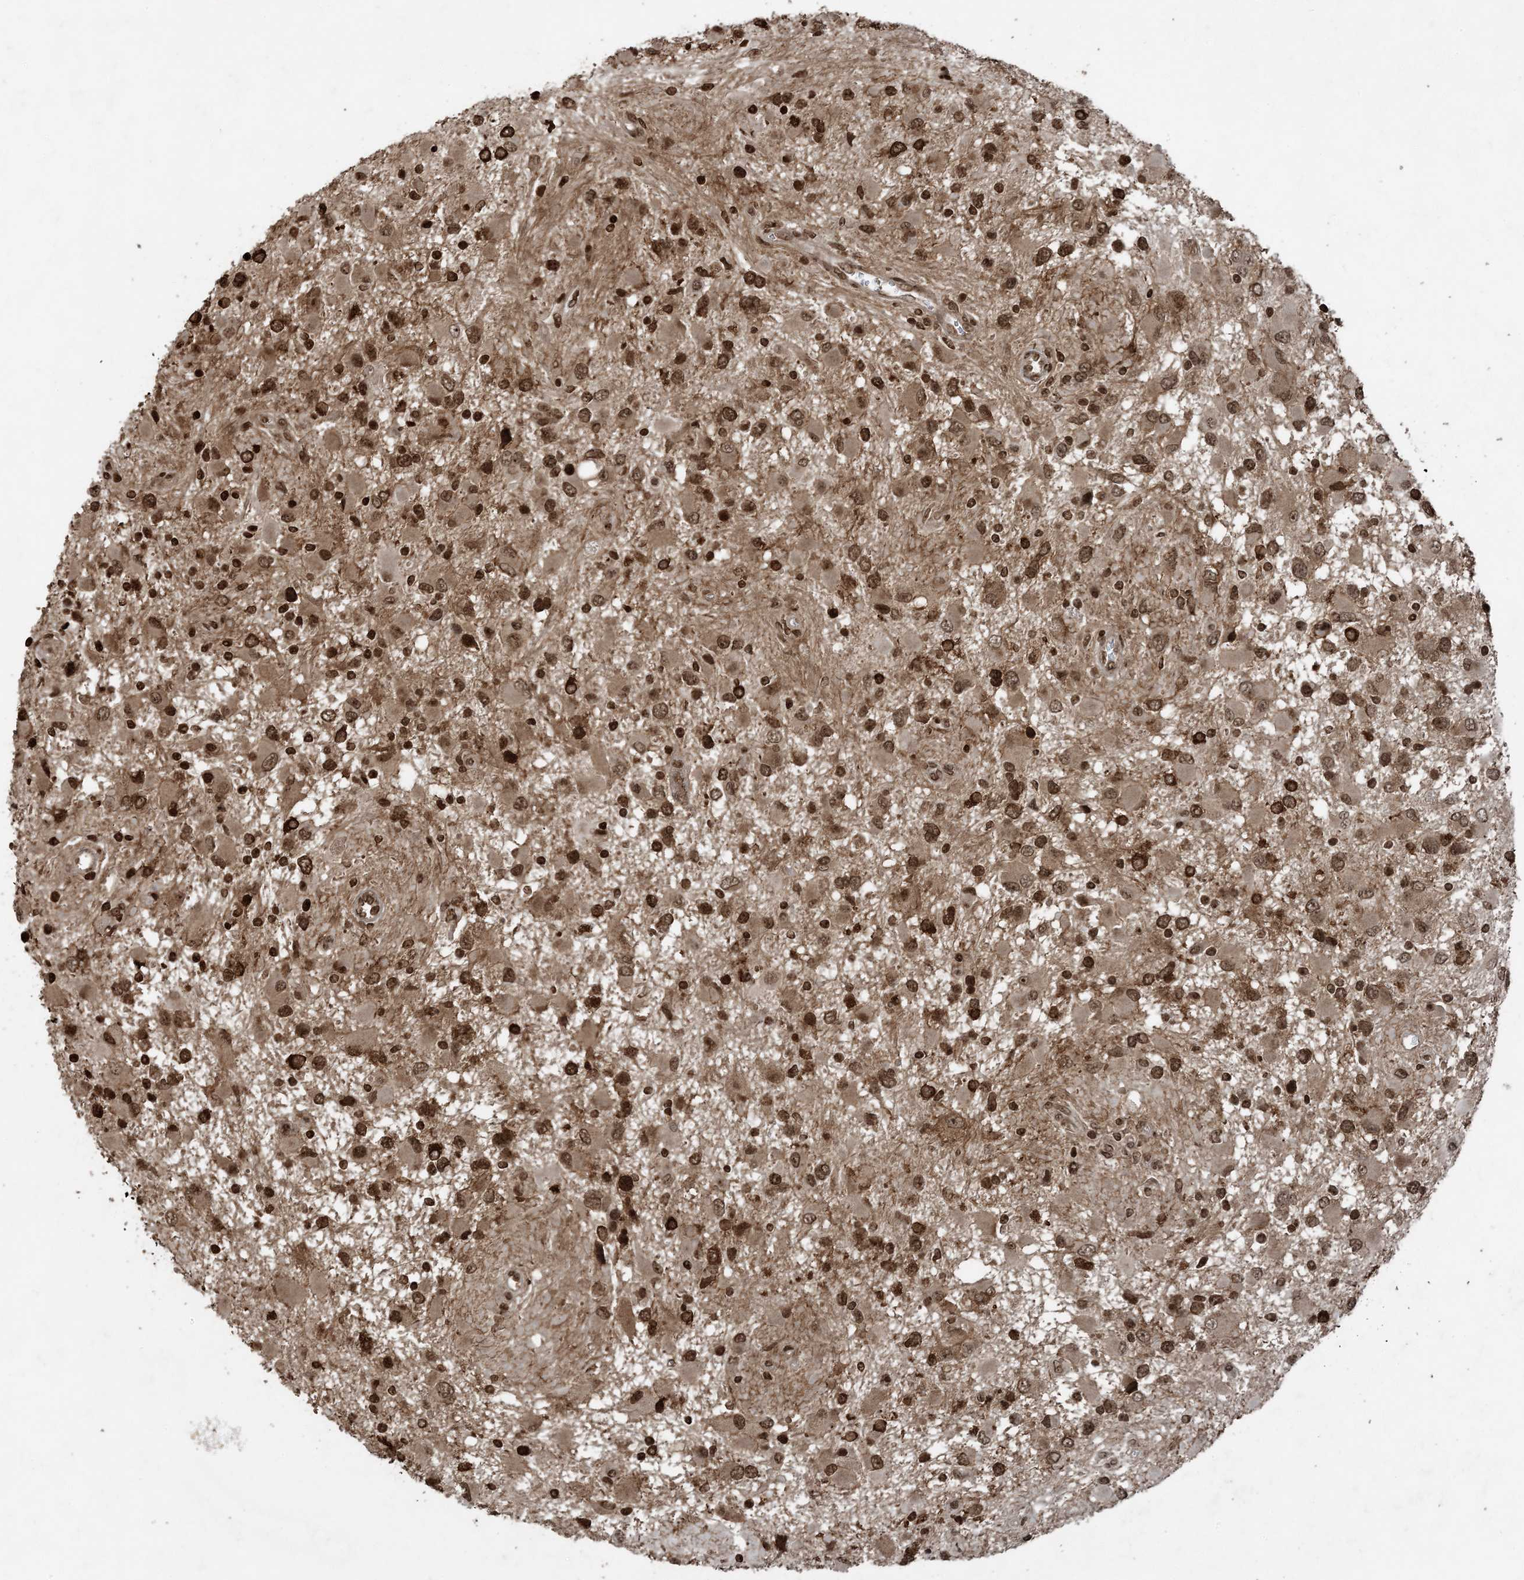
{"staining": {"intensity": "moderate", "quantity": ">75%", "location": "cytoplasmic/membranous,nuclear"}, "tissue": "glioma", "cell_type": "Tumor cells", "image_type": "cancer", "snomed": [{"axis": "morphology", "description": "Glioma, malignant, High grade"}, {"axis": "topography", "description": "Brain"}], "caption": "This photomicrograph exhibits immunohistochemistry staining of human malignant glioma (high-grade), with medium moderate cytoplasmic/membranous and nuclear expression in approximately >75% of tumor cells.", "gene": "ZFAND2B", "patient": {"sex": "male", "age": 53}}